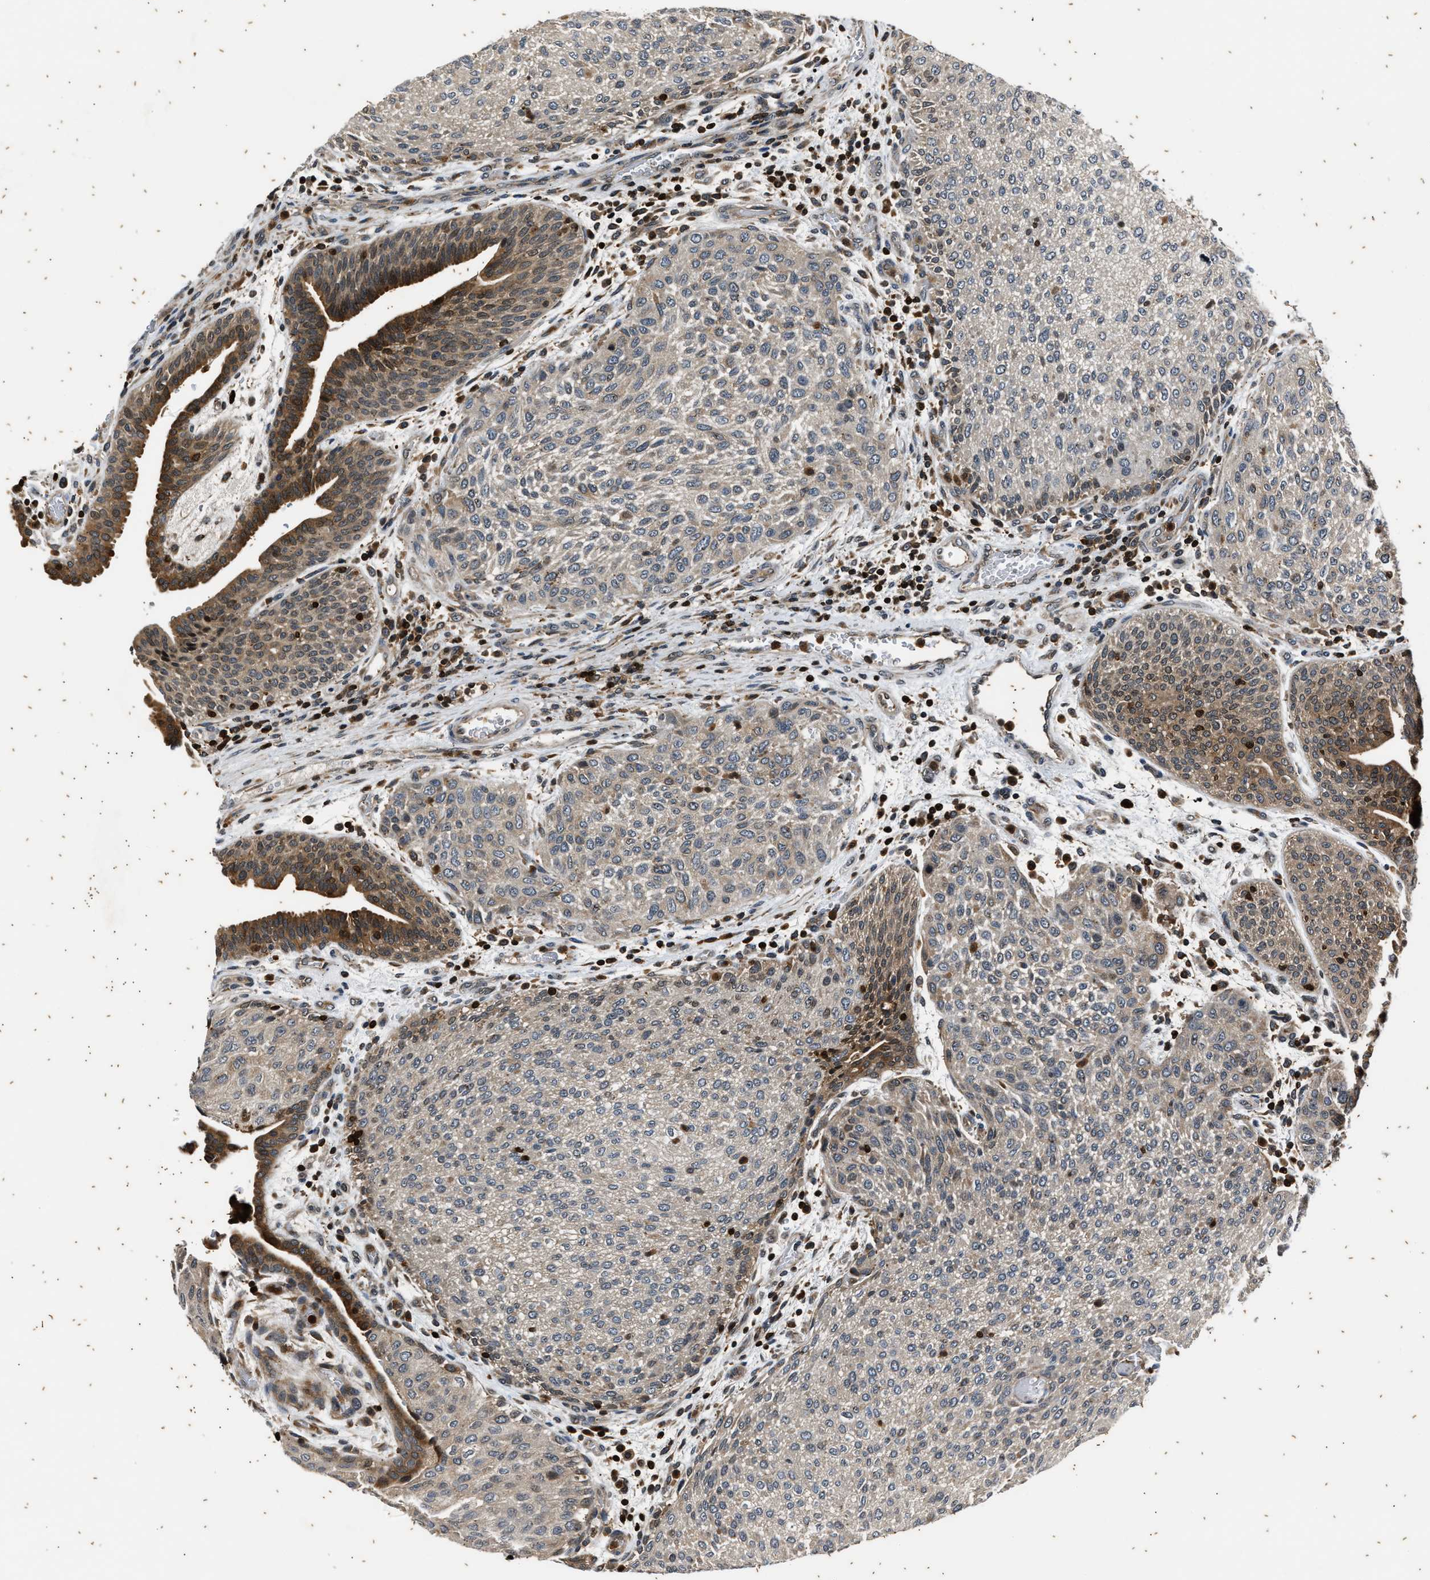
{"staining": {"intensity": "moderate", "quantity": "<25%", "location": "cytoplasmic/membranous"}, "tissue": "urothelial cancer", "cell_type": "Tumor cells", "image_type": "cancer", "snomed": [{"axis": "morphology", "description": "Urothelial carcinoma, Low grade"}, {"axis": "morphology", "description": "Urothelial carcinoma, High grade"}, {"axis": "topography", "description": "Urinary bladder"}], "caption": "DAB (3,3'-diaminobenzidine) immunohistochemical staining of human urothelial cancer exhibits moderate cytoplasmic/membranous protein staining in about <25% of tumor cells. (DAB (3,3'-diaminobenzidine) IHC with brightfield microscopy, high magnification).", "gene": "PTPN7", "patient": {"sex": "male", "age": 35}}